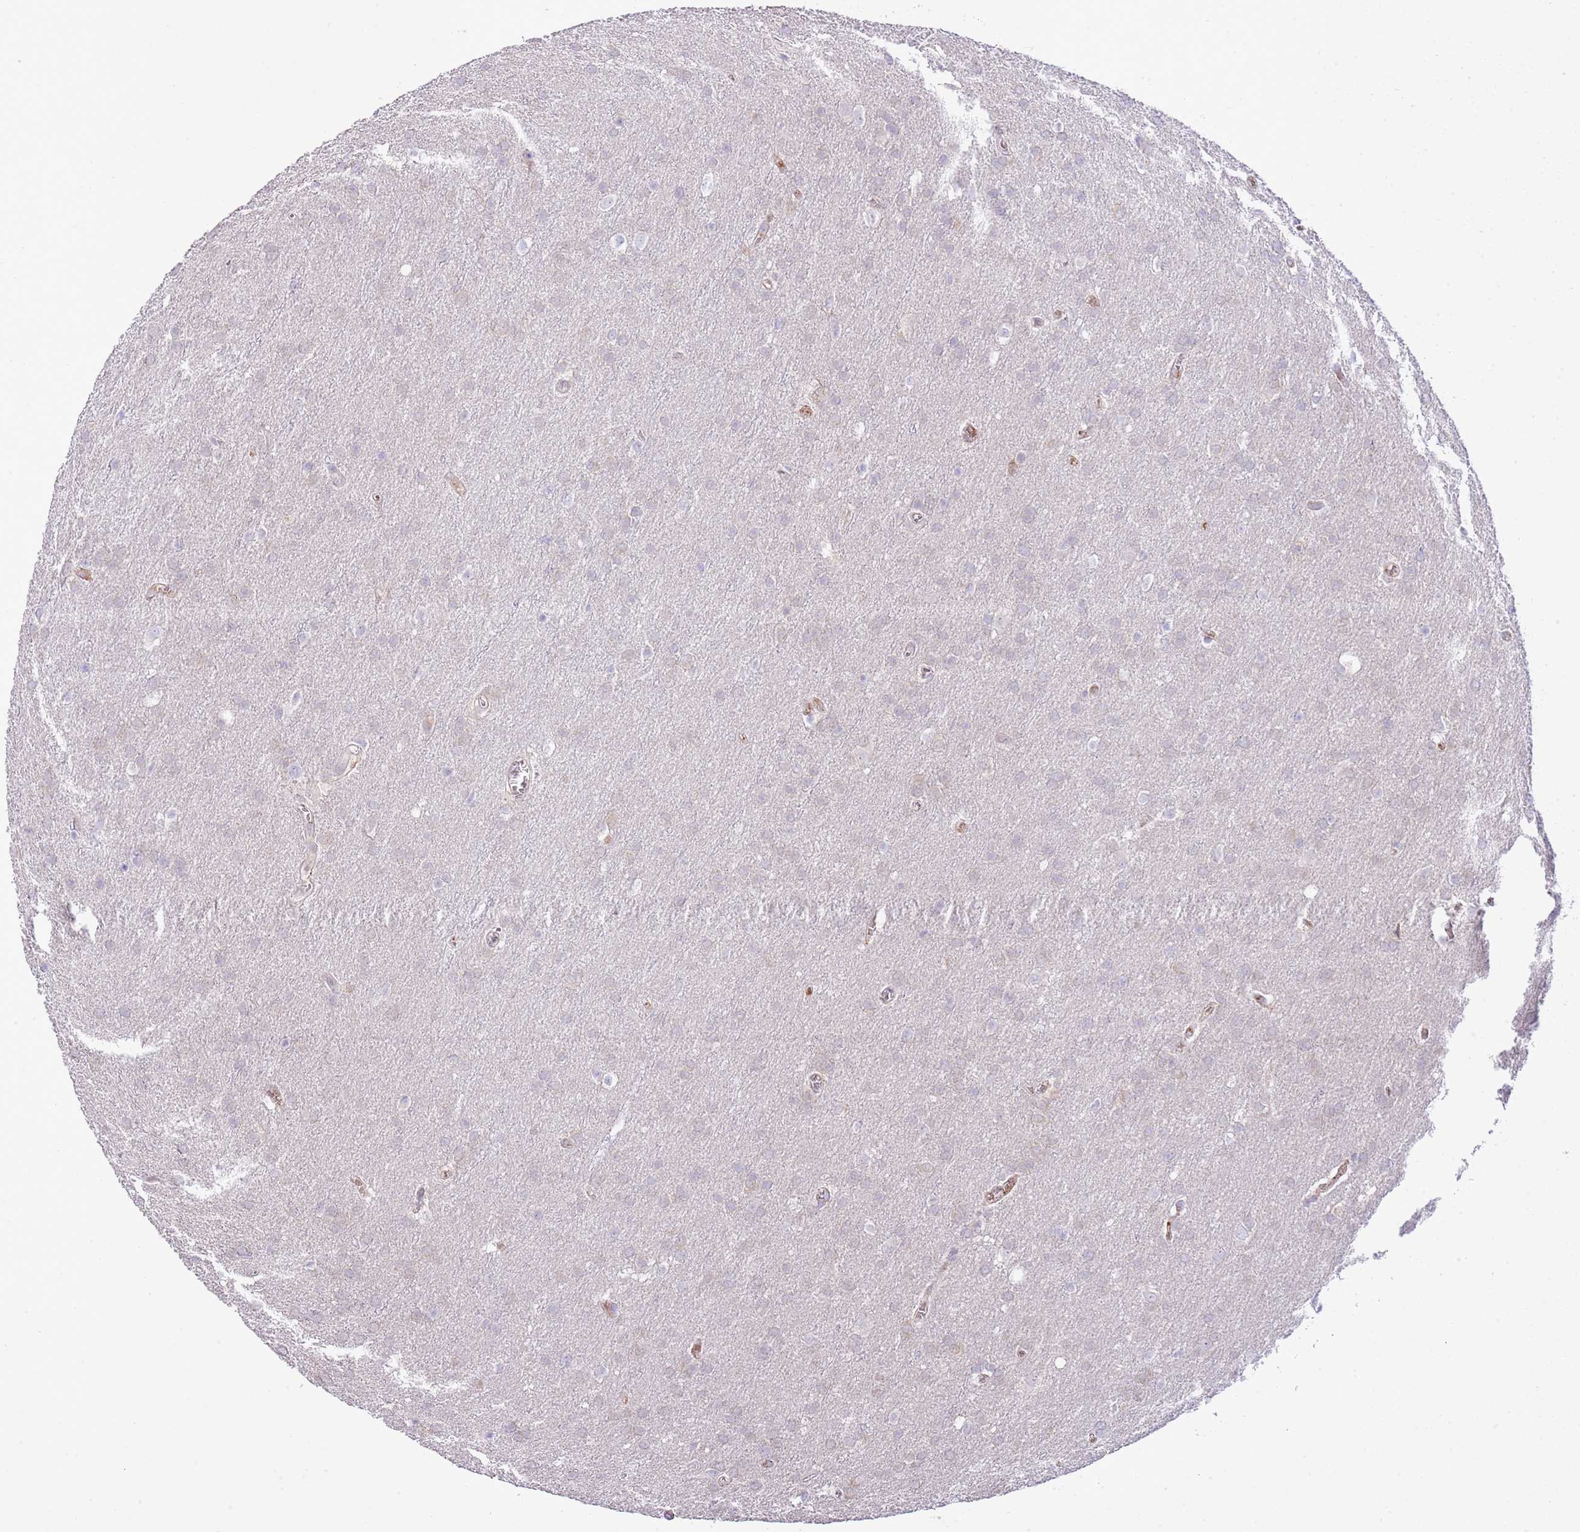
{"staining": {"intensity": "negative", "quantity": "none", "location": "none"}, "tissue": "glioma", "cell_type": "Tumor cells", "image_type": "cancer", "snomed": [{"axis": "morphology", "description": "Glioma, malignant, Low grade"}, {"axis": "topography", "description": "Brain"}], "caption": "High magnification brightfield microscopy of malignant glioma (low-grade) stained with DAB (3,3'-diaminobenzidine) (brown) and counterstained with hematoxylin (blue): tumor cells show no significant positivity. Brightfield microscopy of immunohistochemistry (IHC) stained with DAB (brown) and hematoxylin (blue), captured at high magnification.", "gene": "ABHD17A", "patient": {"sex": "female", "age": 32}}